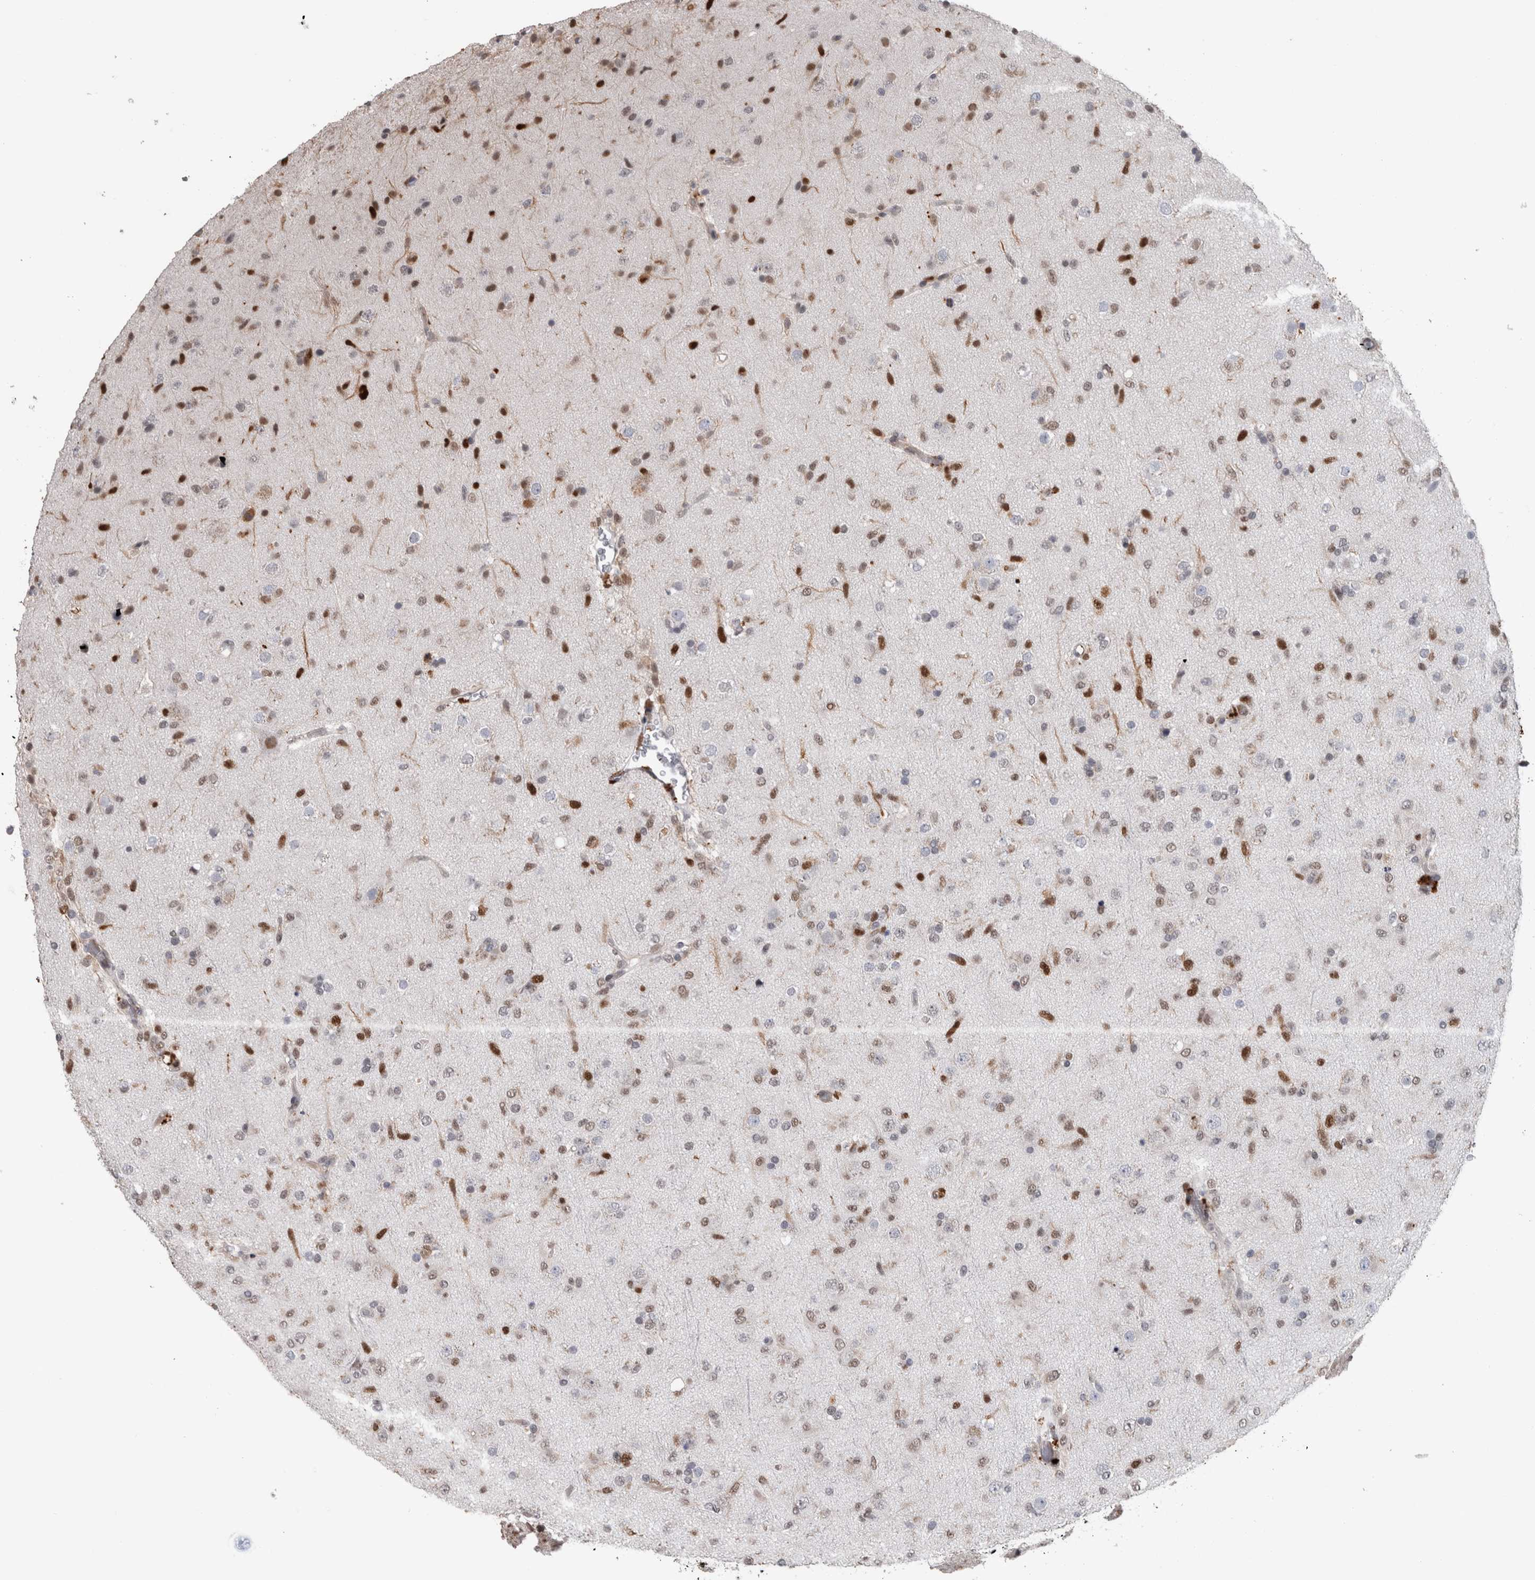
{"staining": {"intensity": "moderate", "quantity": "25%-75%", "location": "nuclear"}, "tissue": "glioma", "cell_type": "Tumor cells", "image_type": "cancer", "snomed": [{"axis": "morphology", "description": "Glioma, malignant, Low grade"}, {"axis": "topography", "description": "Brain"}], "caption": "Moderate nuclear positivity for a protein is present in approximately 25%-75% of tumor cells of malignant glioma (low-grade) using IHC.", "gene": "POLD2", "patient": {"sex": "male", "age": 65}}